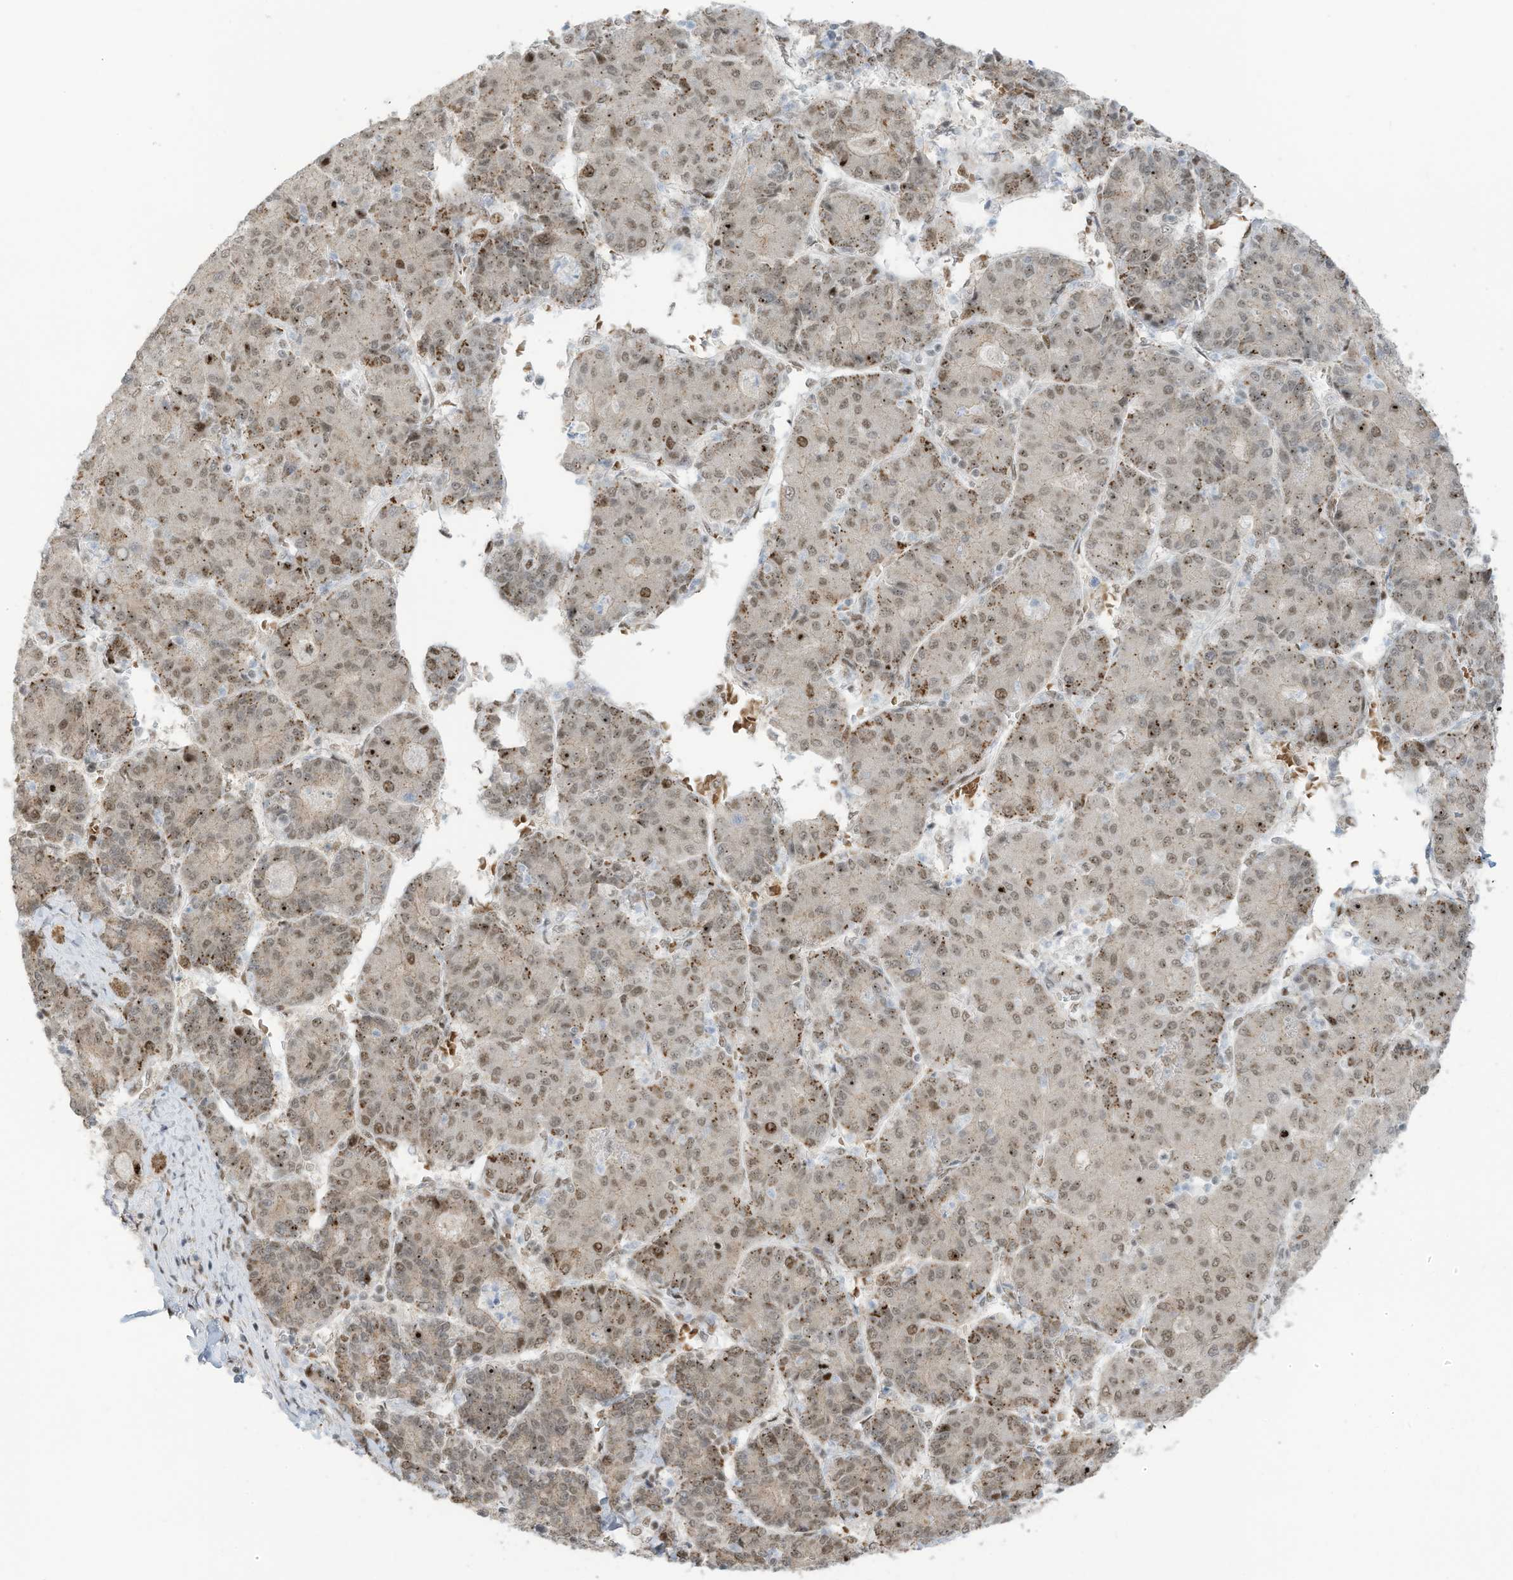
{"staining": {"intensity": "weak", "quantity": ">75%", "location": "nuclear"}, "tissue": "liver cancer", "cell_type": "Tumor cells", "image_type": "cancer", "snomed": [{"axis": "morphology", "description": "Carcinoma, Hepatocellular, NOS"}, {"axis": "topography", "description": "Liver"}], "caption": "This histopathology image displays liver hepatocellular carcinoma stained with immunohistochemistry (IHC) to label a protein in brown. The nuclear of tumor cells show weak positivity for the protein. Nuclei are counter-stained blue.", "gene": "ZCWPW2", "patient": {"sex": "male", "age": 65}}